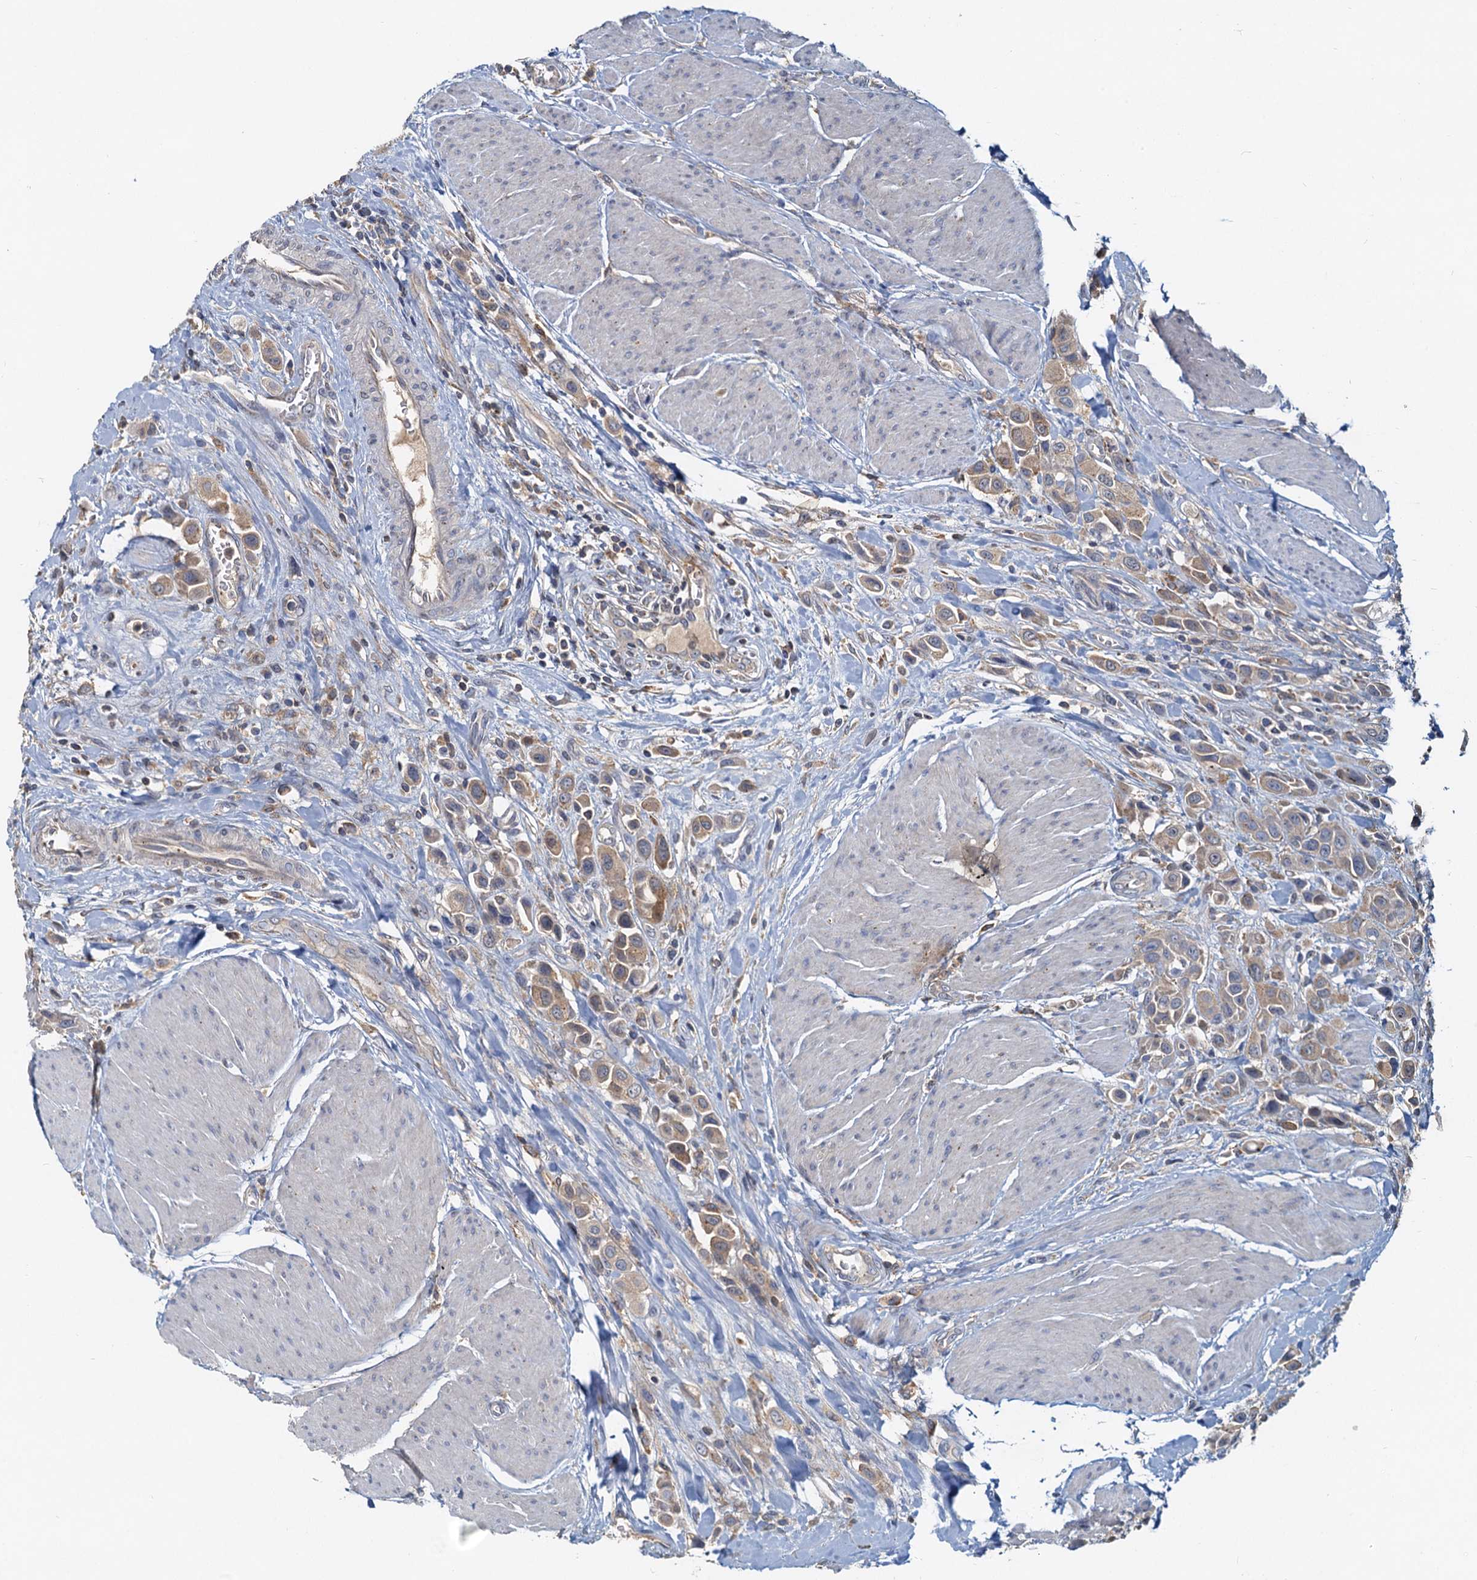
{"staining": {"intensity": "moderate", "quantity": ">75%", "location": "cytoplasmic/membranous"}, "tissue": "urothelial cancer", "cell_type": "Tumor cells", "image_type": "cancer", "snomed": [{"axis": "morphology", "description": "Urothelial carcinoma, High grade"}, {"axis": "topography", "description": "Urinary bladder"}], "caption": "Tumor cells display moderate cytoplasmic/membranous expression in about >75% of cells in urothelial cancer.", "gene": "TOLLIP", "patient": {"sex": "male", "age": 50}}